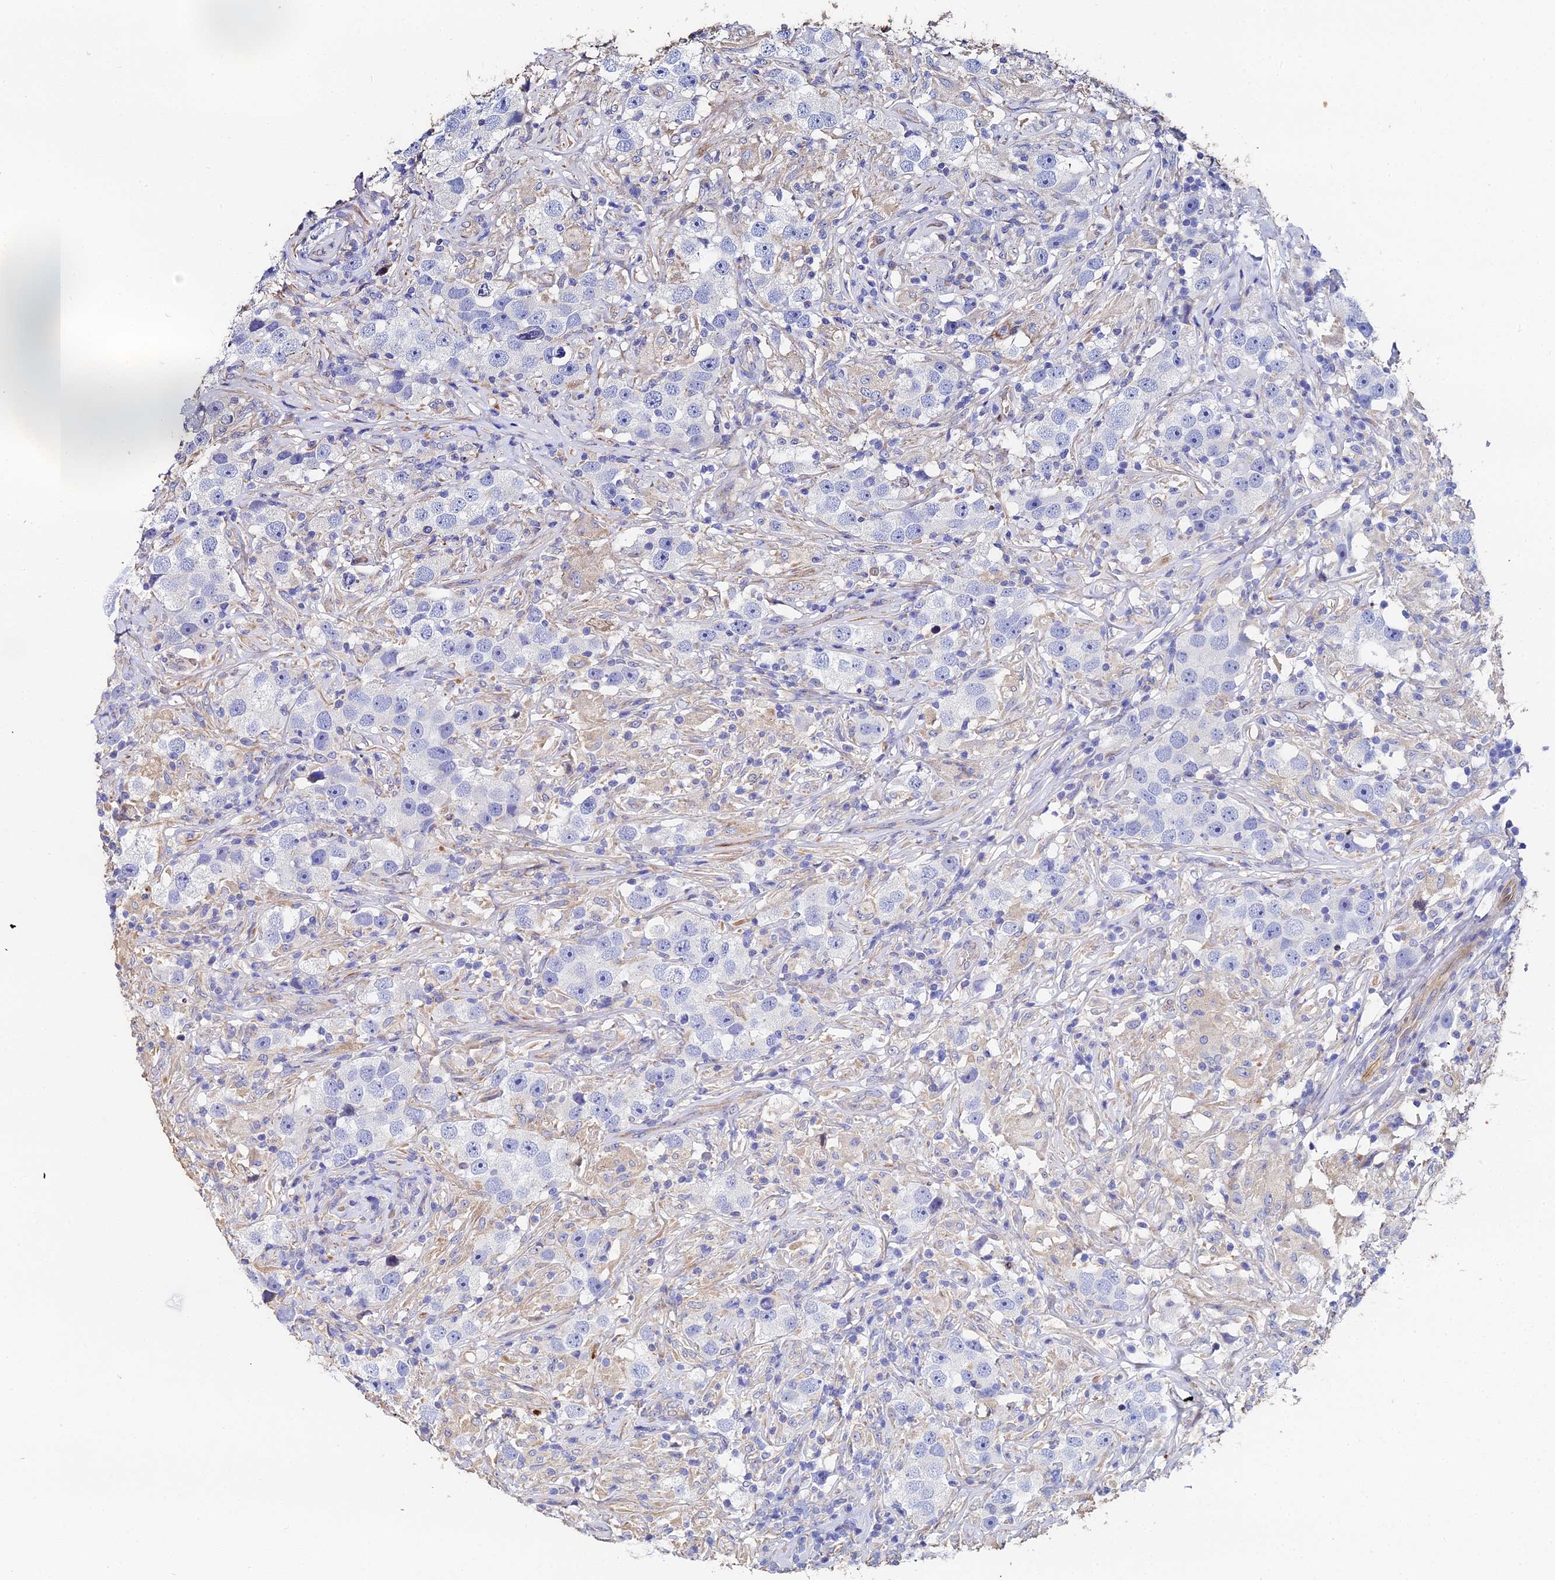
{"staining": {"intensity": "negative", "quantity": "none", "location": "none"}, "tissue": "testis cancer", "cell_type": "Tumor cells", "image_type": "cancer", "snomed": [{"axis": "morphology", "description": "Seminoma, NOS"}, {"axis": "topography", "description": "Testis"}], "caption": "A photomicrograph of human testis seminoma is negative for staining in tumor cells.", "gene": "ENSG00000268674", "patient": {"sex": "male", "age": 49}}